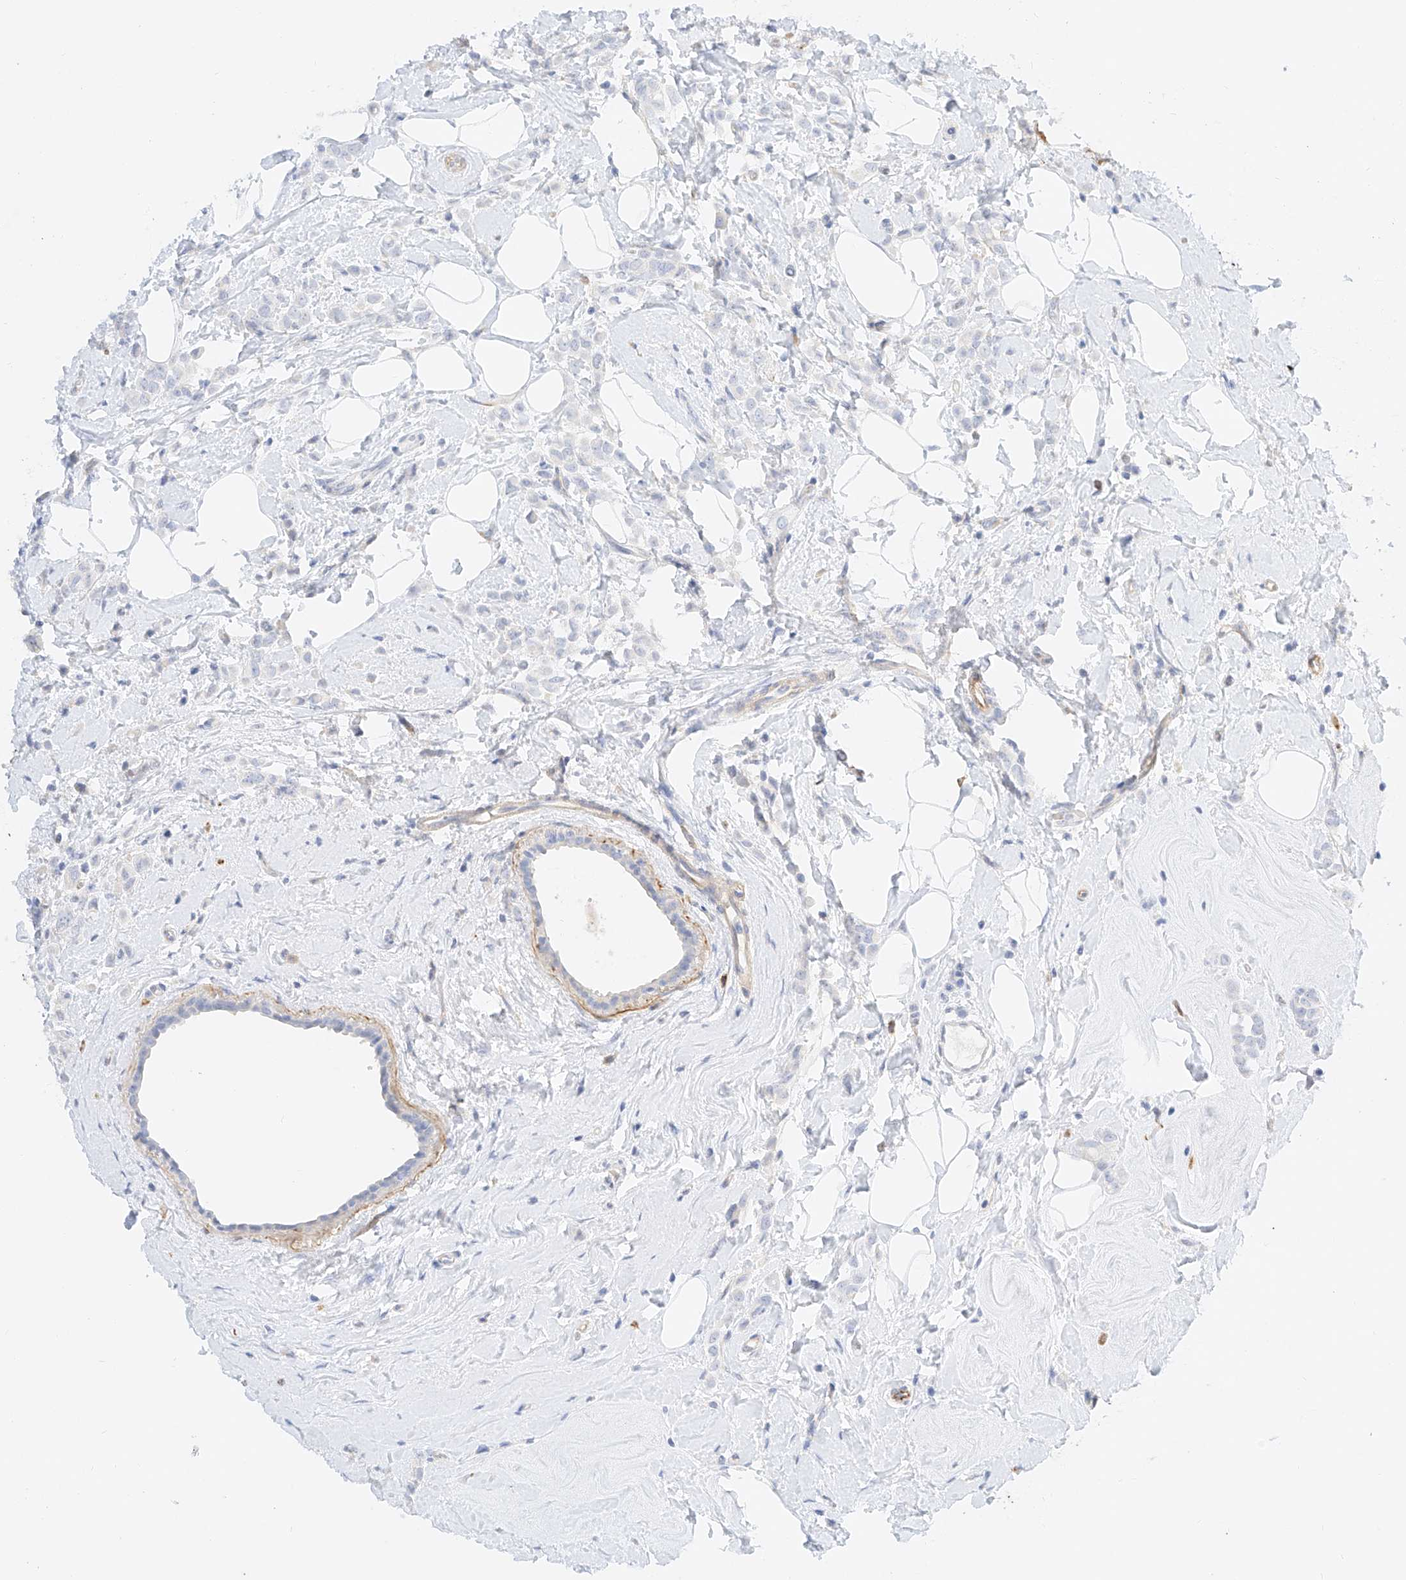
{"staining": {"intensity": "negative", "quantity": "none", "location": "none"}, "tissue": "breast cancer", "cell_type": "Tumor cells", "image_type": "cancer", "snomed": [{"axis": "morphology", "description": "Lobular carcinoma"}, {"axis": "topography", "description": "Breast"}], "caption": "IHC image of breast cancer (lobular carcinoma) stained for a protein (brown), which displays no positivity in tumor cells.", "gene": "CDCP2", "patient": {"sex": "female", "age": 47}}